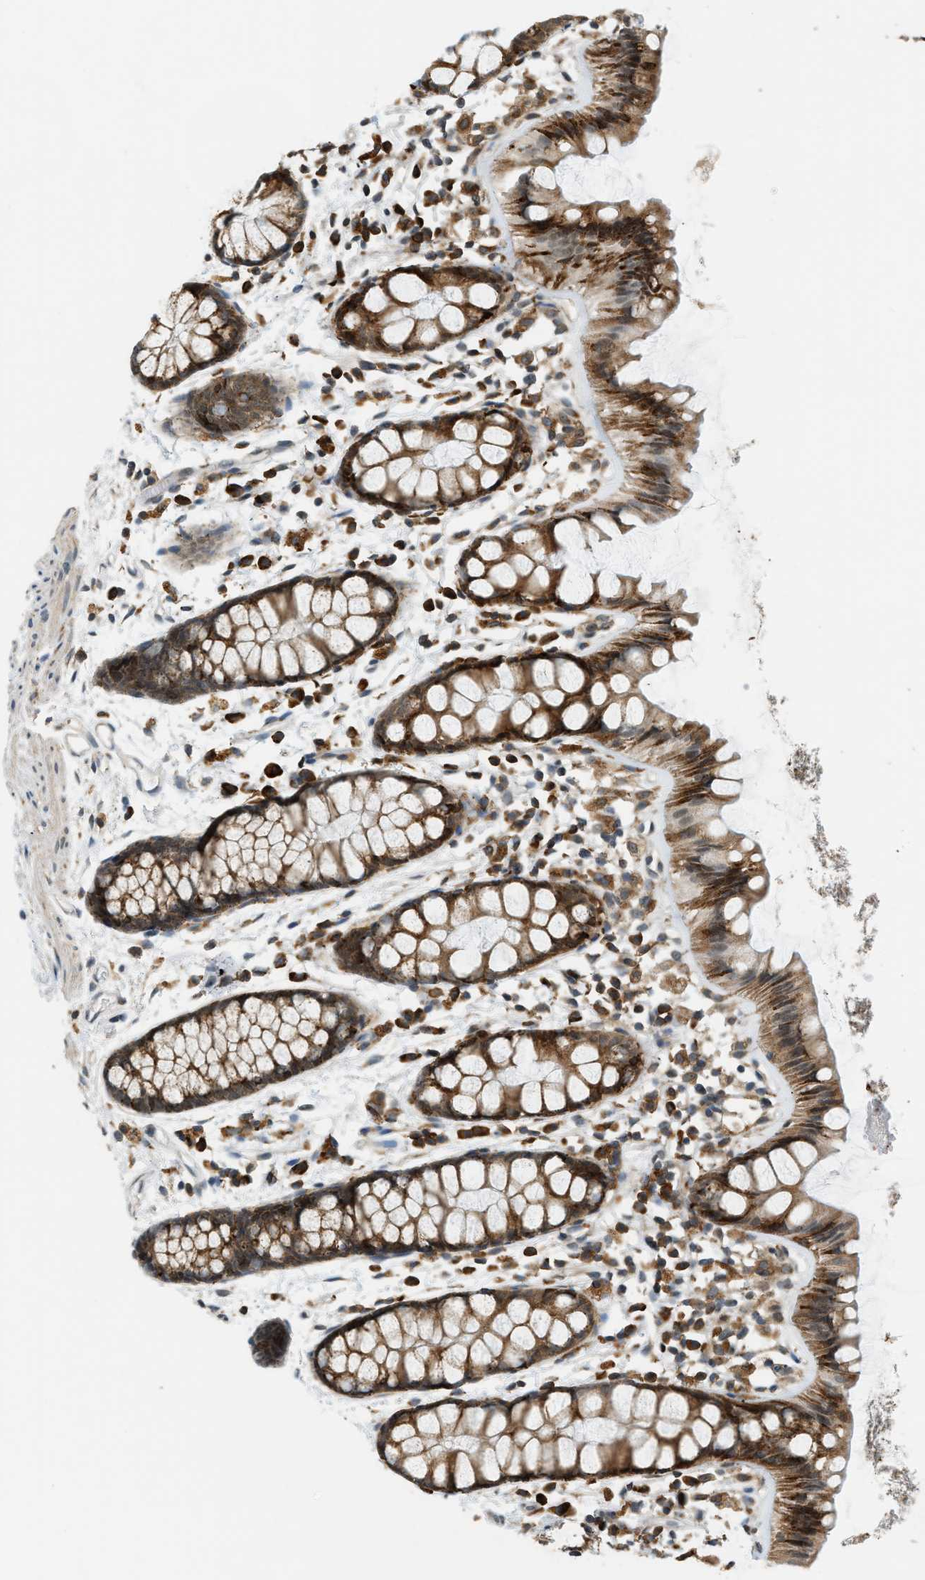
{"staining": {"intensity": "strong", "quantity": ">75%", "location": "cytoplasmic/membranous"}, "tissue": "rectum", "cell_type": "Glandular cells", "image_type": "normal", "snomed": [{"axis": "morphology", "description": "Normal tissue, NOS"}, {"axis": "topography", "description": "Rectum"}], "caption": "This micrograph displays benign rectum stained with immunohistochemistry (IHC) to label a protein in brown. The cytoplasmic/membranous of glandular cells show strong positivity for the protein. Nuclei are counter-stained blue.", "gene": "SEMA4D", "patient": {"sex": "female", "age": 66}}